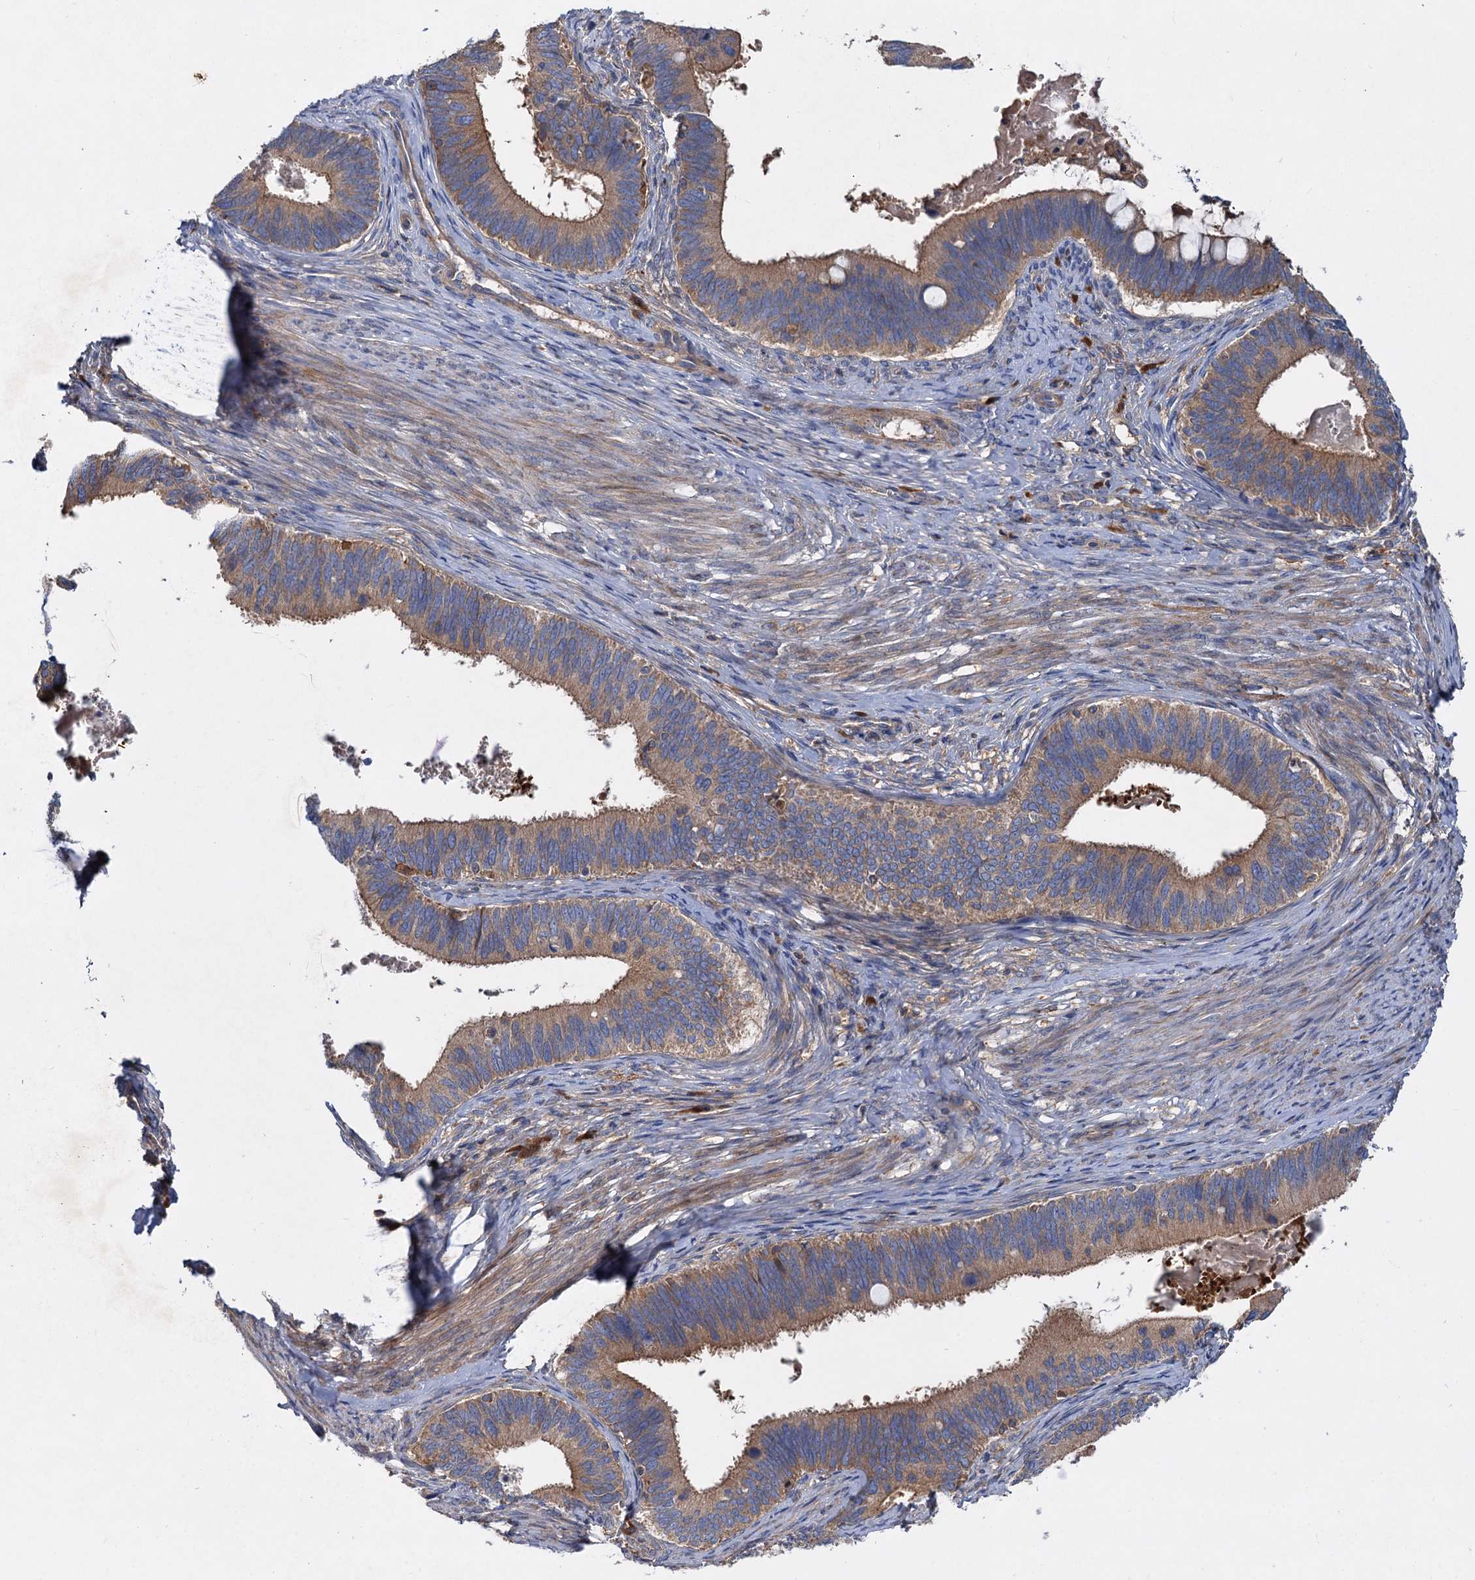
{"staining": {"intensity": "moderate", "quantity": ">75%", "location": "cytoplasmic/membranous"}, "tissue": "cervical cancer", "cell_type": "Tumor cells", "image_type": "cancer", "snomed": [{"axis": "morphology", "description": "Adenocarcinoma, NOS"}, {"axis": "topography", "description": "Cervix"}], "caption": "Protein analysis of cervical adenocarcinoma tissue displays moderate cytoplasmic/membranous expression in about >75% of tumor cells.", "gene": "ALKBH7", "patient": {"sex": "female", "age": 42}}